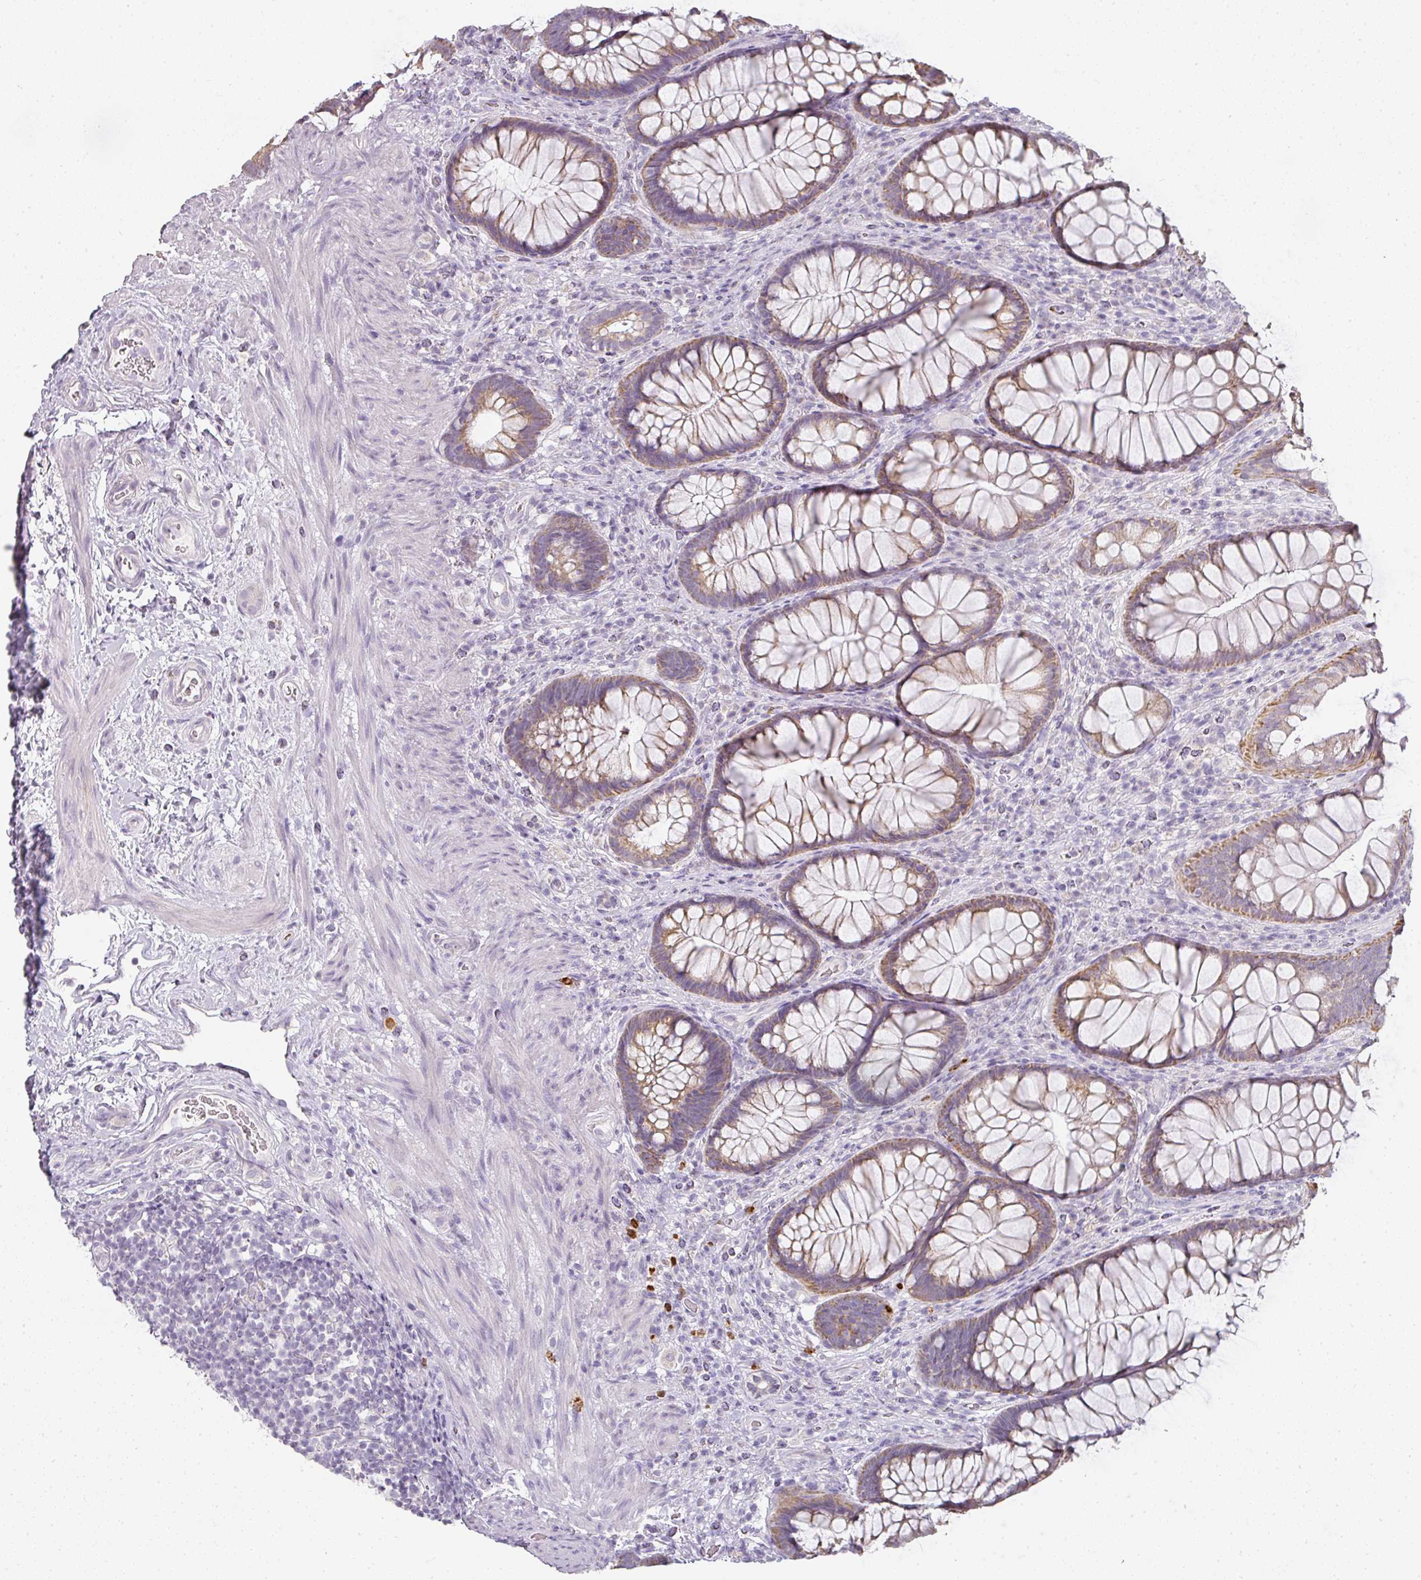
{"staining": {"intensity": "moderate", "quantity": "25%-75%", "location": "cytoplasmic/membranous"}, "tissue": "rectum", "cell_type": "Glandular cells", "image_type": "normal", "snomed": [{"axis": "morphology", "description": "Normal tissue, NOS"}, {"axis": "topography", "description": "Rectum"}], "caption": "Immunohistochemical staining of normal rectum exhibits medium levels of moderate cytoplasmic/membranous positivity in about 25%-75% of glandular cells. Using DAB (brown) and hematoxylin (blue) stains, captured at high magnification using brightfield microscopy.", "gene": "CAMP", "patient": {"sex": "male", "age": 53}}